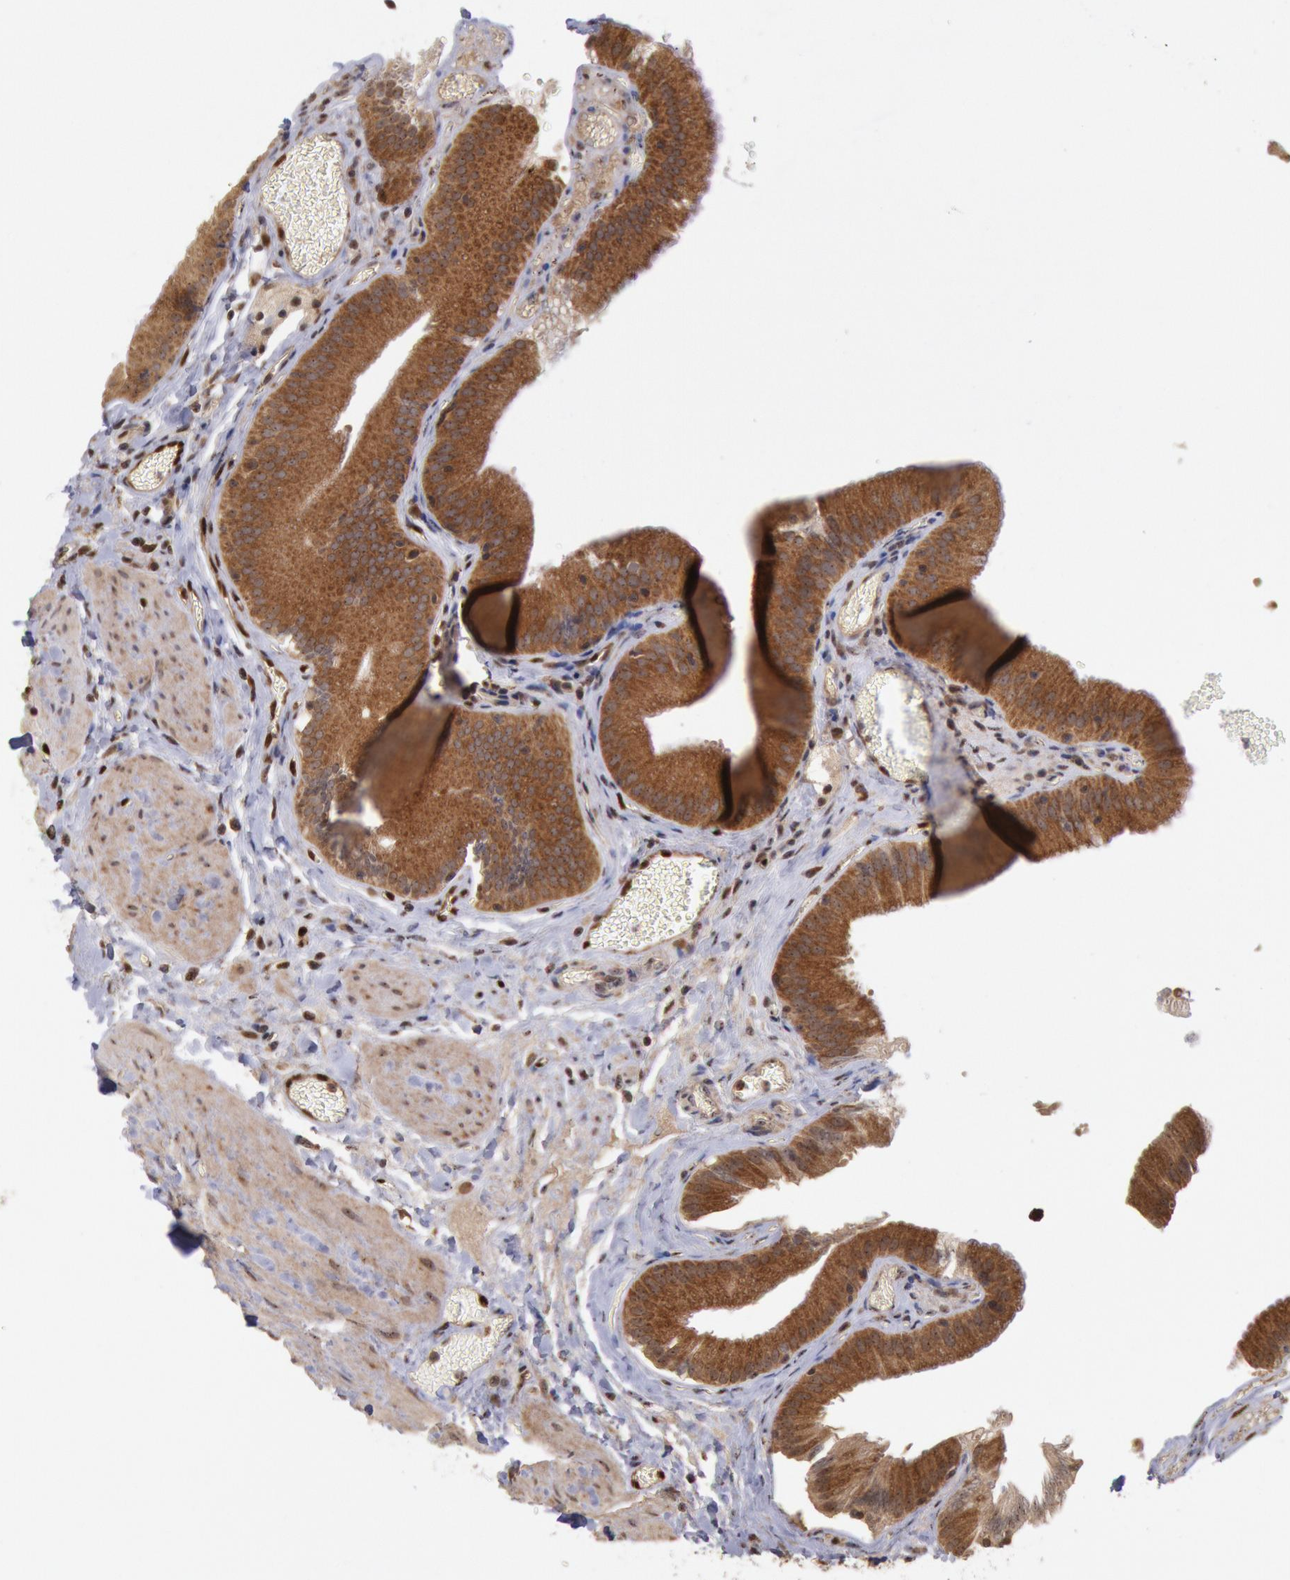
{"staining": {"intensity": "moderate", "quantity": ">75%", "location": "cytoplasmic/membranous"}, "tissue": "gallbladder", "cell_type": "Glandular cells", "image_type": "normal", "snomed": [{"axis": "morphology", "description": "Normal tissue, NOS"}, {"axis": "topography", "description": "Gallbladder"}], "caption": "About >75% of glandular cells in benign human gallbladder exhibit moderate cytoplasmic/membranous protein expression as visualized by brown immunohistochemical staining.", "gene": "STX17", "patient": {"sex": "female", "age": 24}}